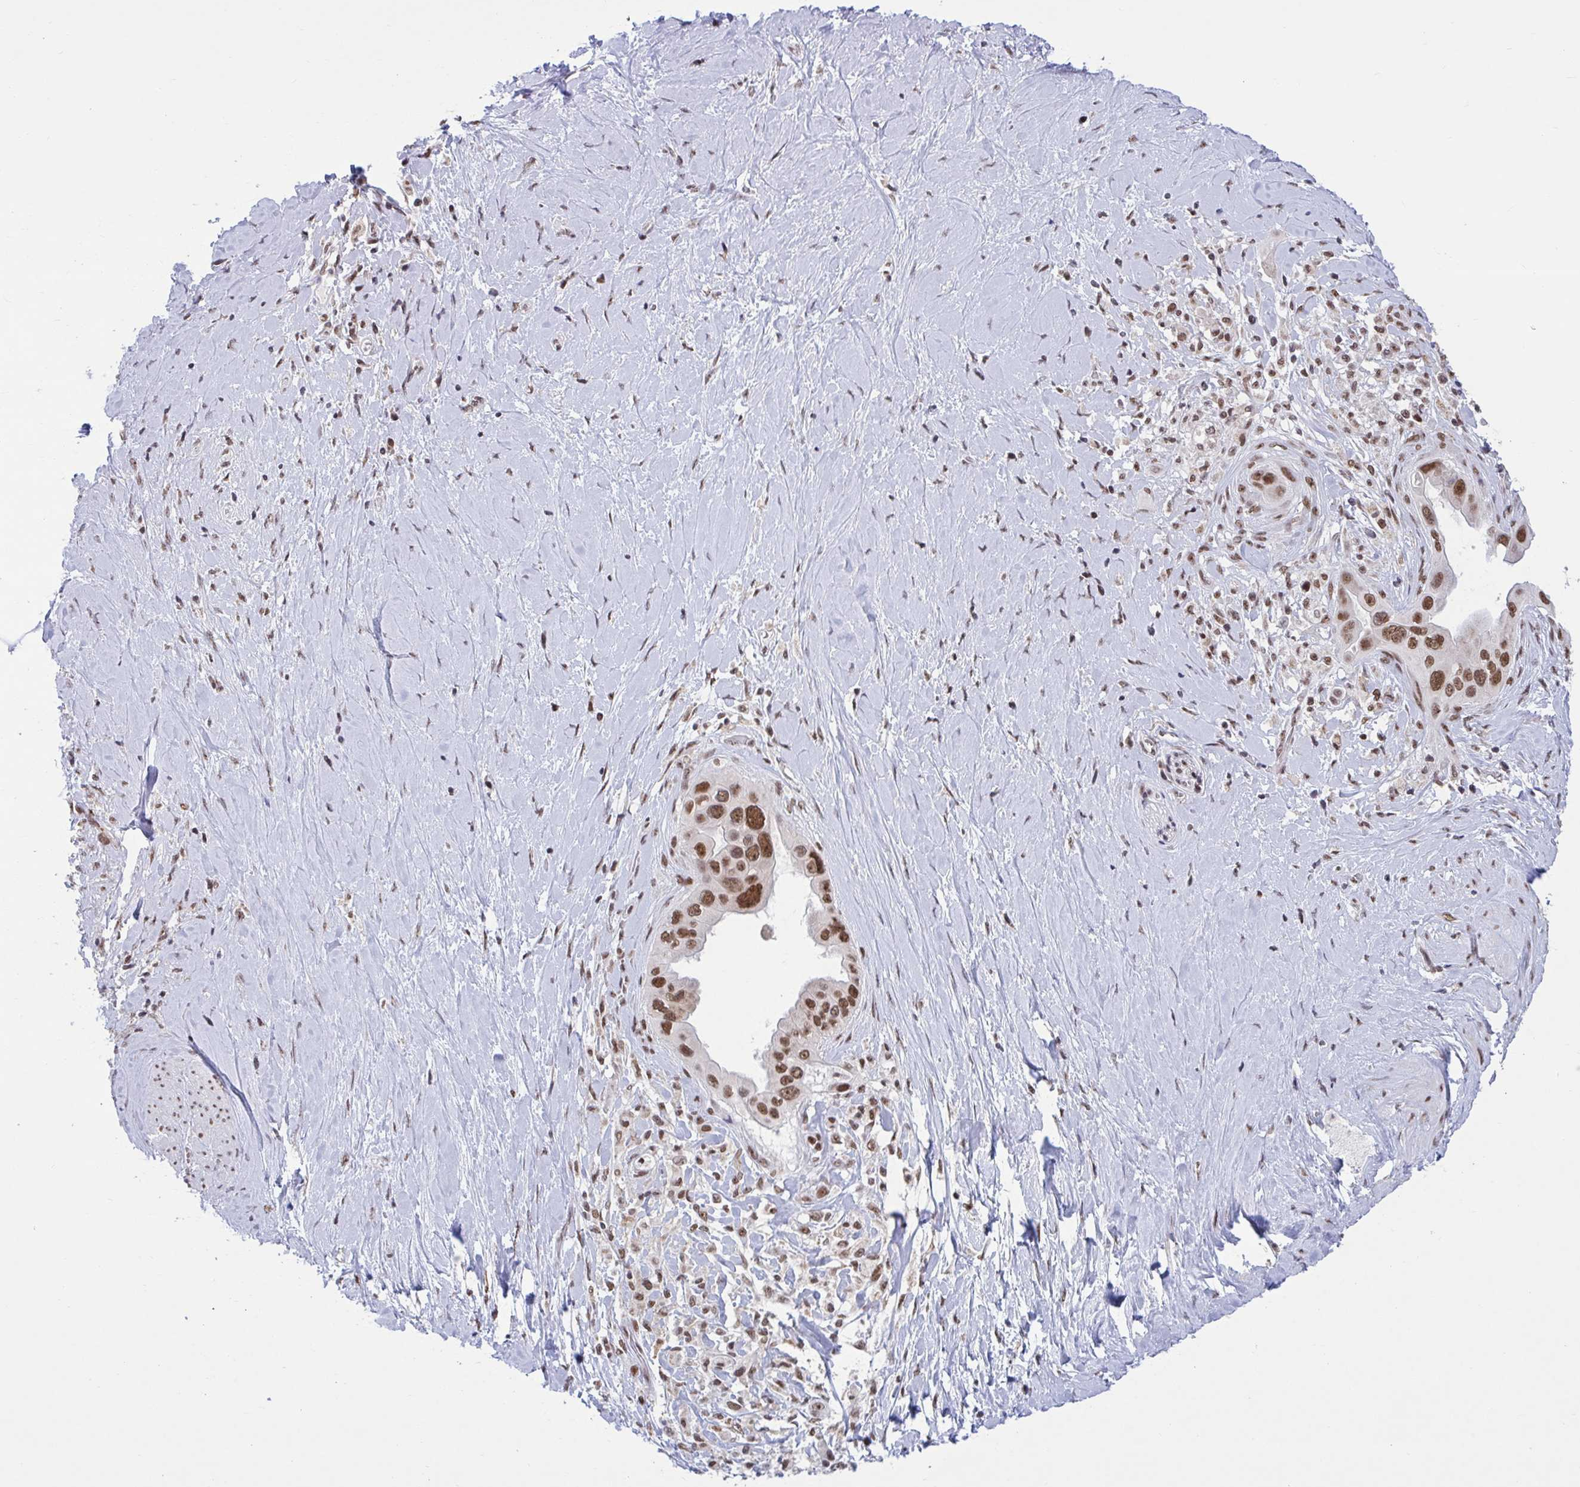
{"staining": {"intensity": "moderate", "quantity": ">75%", "location": "nuclear"}, "tissue": "pancreatic cancer", "cell_type": "Tumor cells", "image_type": "cancer", "snomed": [{"axis": "morphology", "description": "Adenocarcinoma, NOS"}, {"axis": "topography", "description": "Pancreas"}], "caption": "IHC histopathology image of human pancreatic cancer (adenocarcinoma) stained for a protein (brown), which shows medium levels of moderate nuclear expression in about >75% of tumor cells.", "gene": "PHF10", "patient": {"sex": "female", "age": 56}}